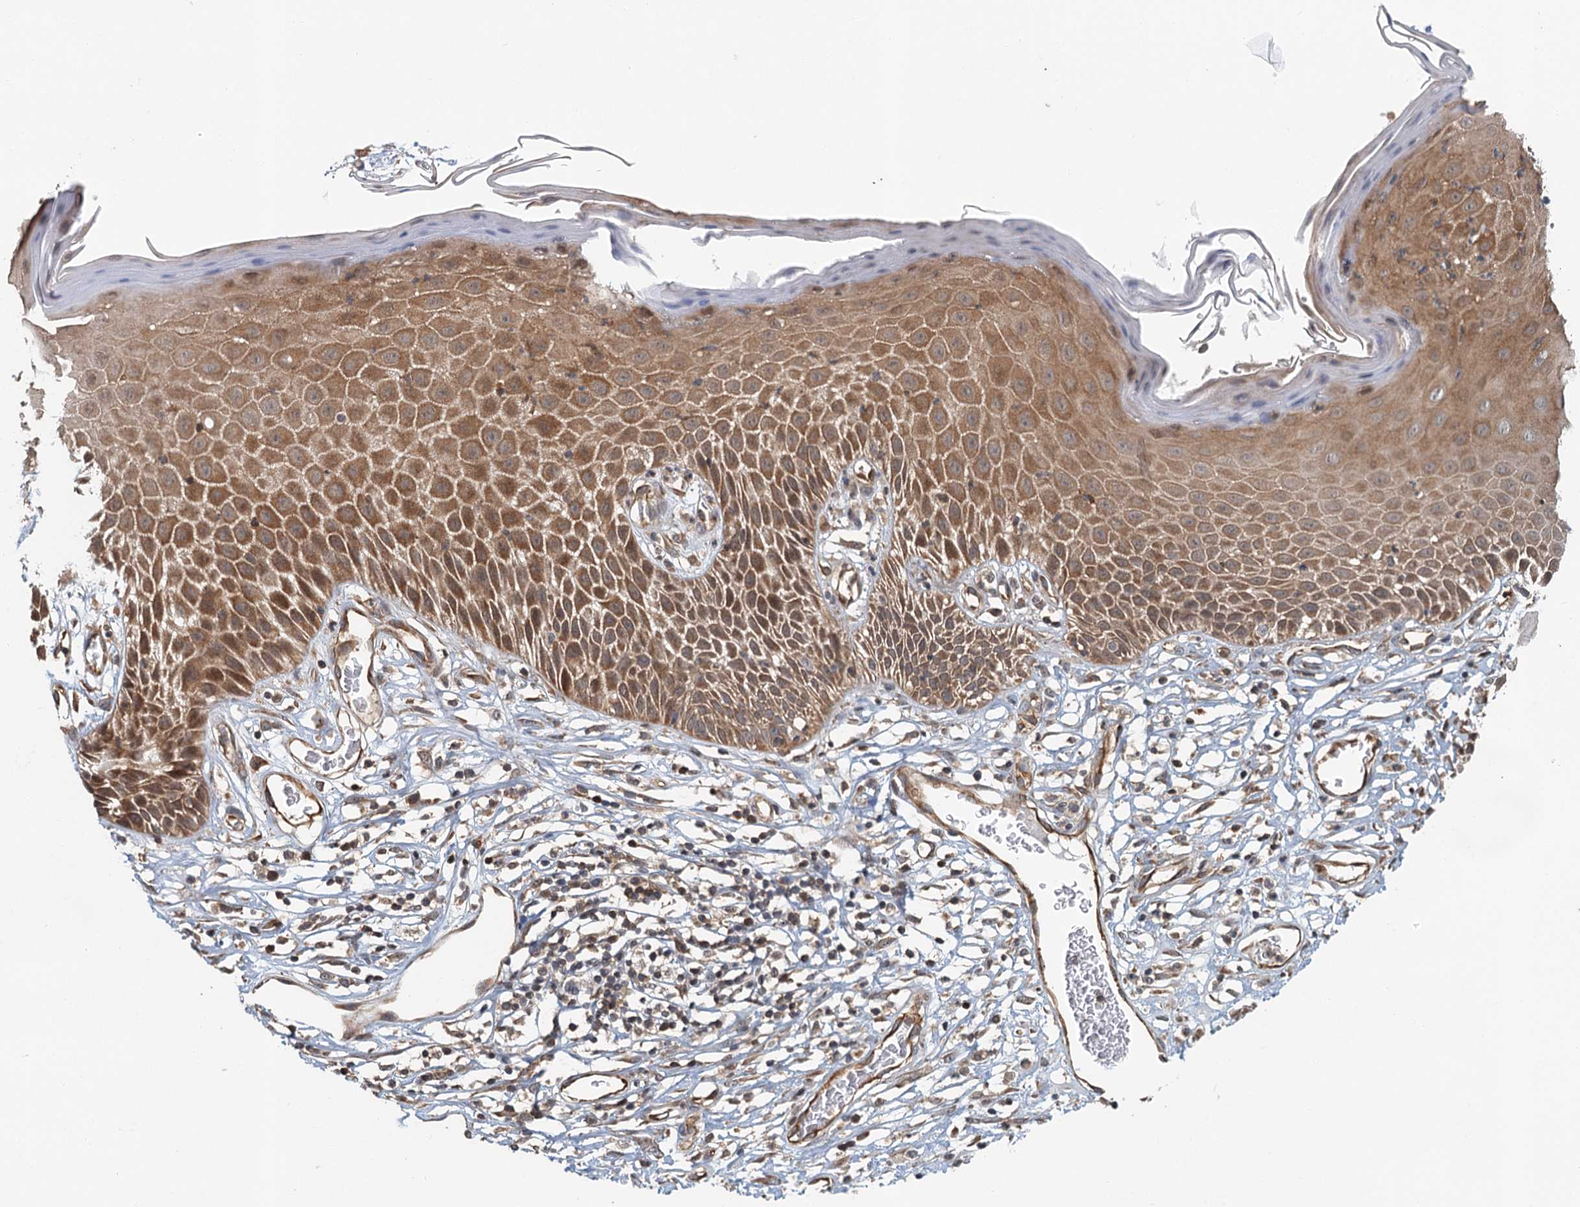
{"staining": {"intensity": "moderate", "quantity": ">75%", "location": "cytoplasmic/membranous"}, "tissue": "skin", "cell_type": "Epidermal cells", "image_type": "normal", "snomed": [{"axis": "morphology", "description": "Normal tissue, NOS"}, {"axis": "topography", "description": "Vulva"}], "caption": "This micrograph reveals unremarkable skin stained with IHC to label a protein in brown. The cytoplasmic/membranous of epidermal cells show moderate positivity for the protein. Nuclei are counter-stained blue.", "gene": "ZNF527", "patient": {"sex": "female", "age": 68}}